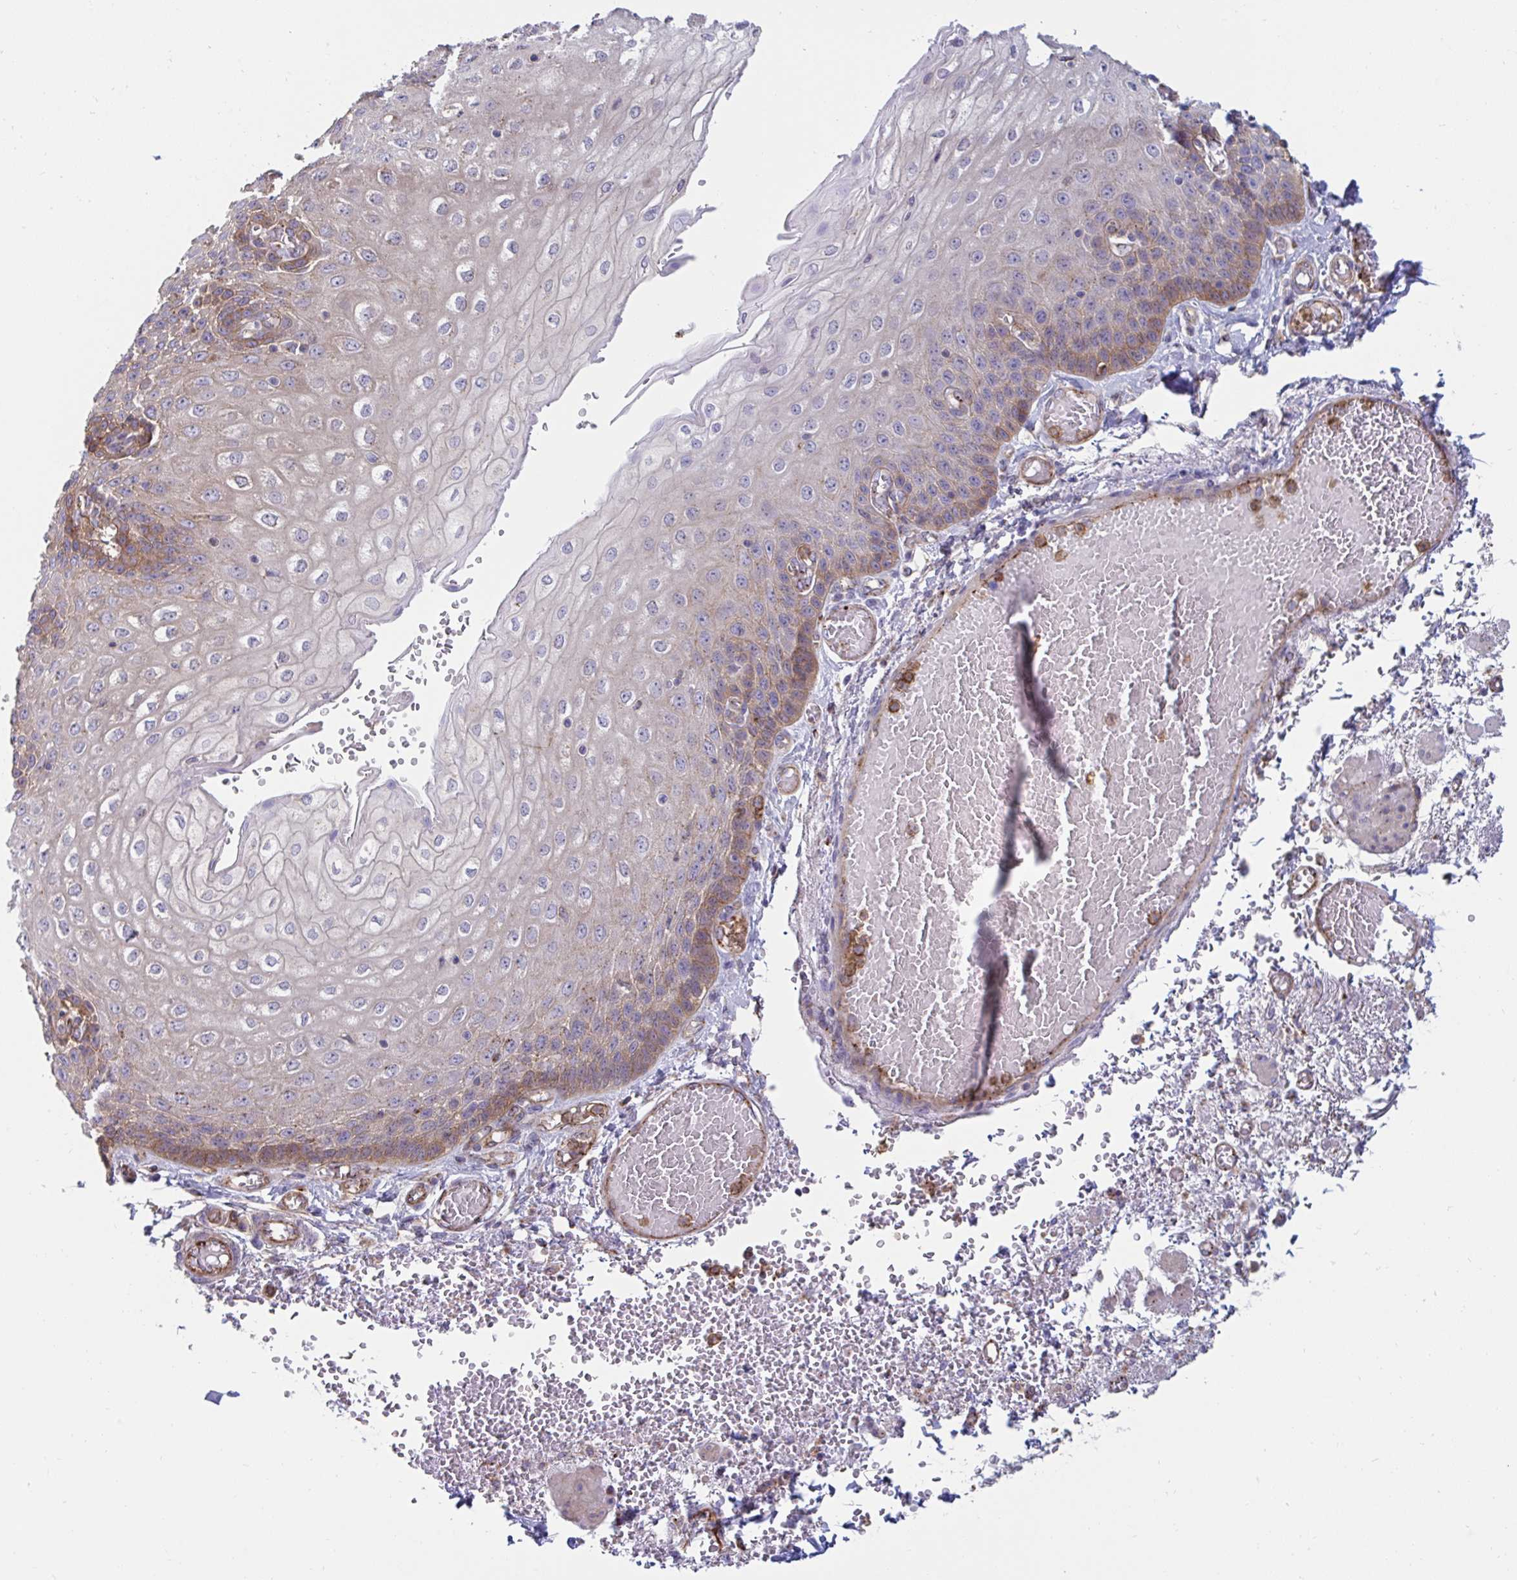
{"staining": {"intensity": "moderate", "quantity": "<25%", "location": "cytoplasmic/membranous"}, "tissue": "esophagus", "cell_type": "Squamous epithelial cells", "image_type": "normal", "snomed": [{"axis": "morphology", "description": "Normal tissue, NOS"}, {"axis": "morphology", "description": "Adenocarcinoma, NOS"}, {"axis": "topography", "description": "Esophagus"}], "caption": "Brown immunohistochemical staining in normal human esophagus displays moderate cytoplasmic/membranous staining in approximately <25% of squamous epithelial cells.", "gene": "SLC9A6", "patient": {"sex": "male", "age": 81}}